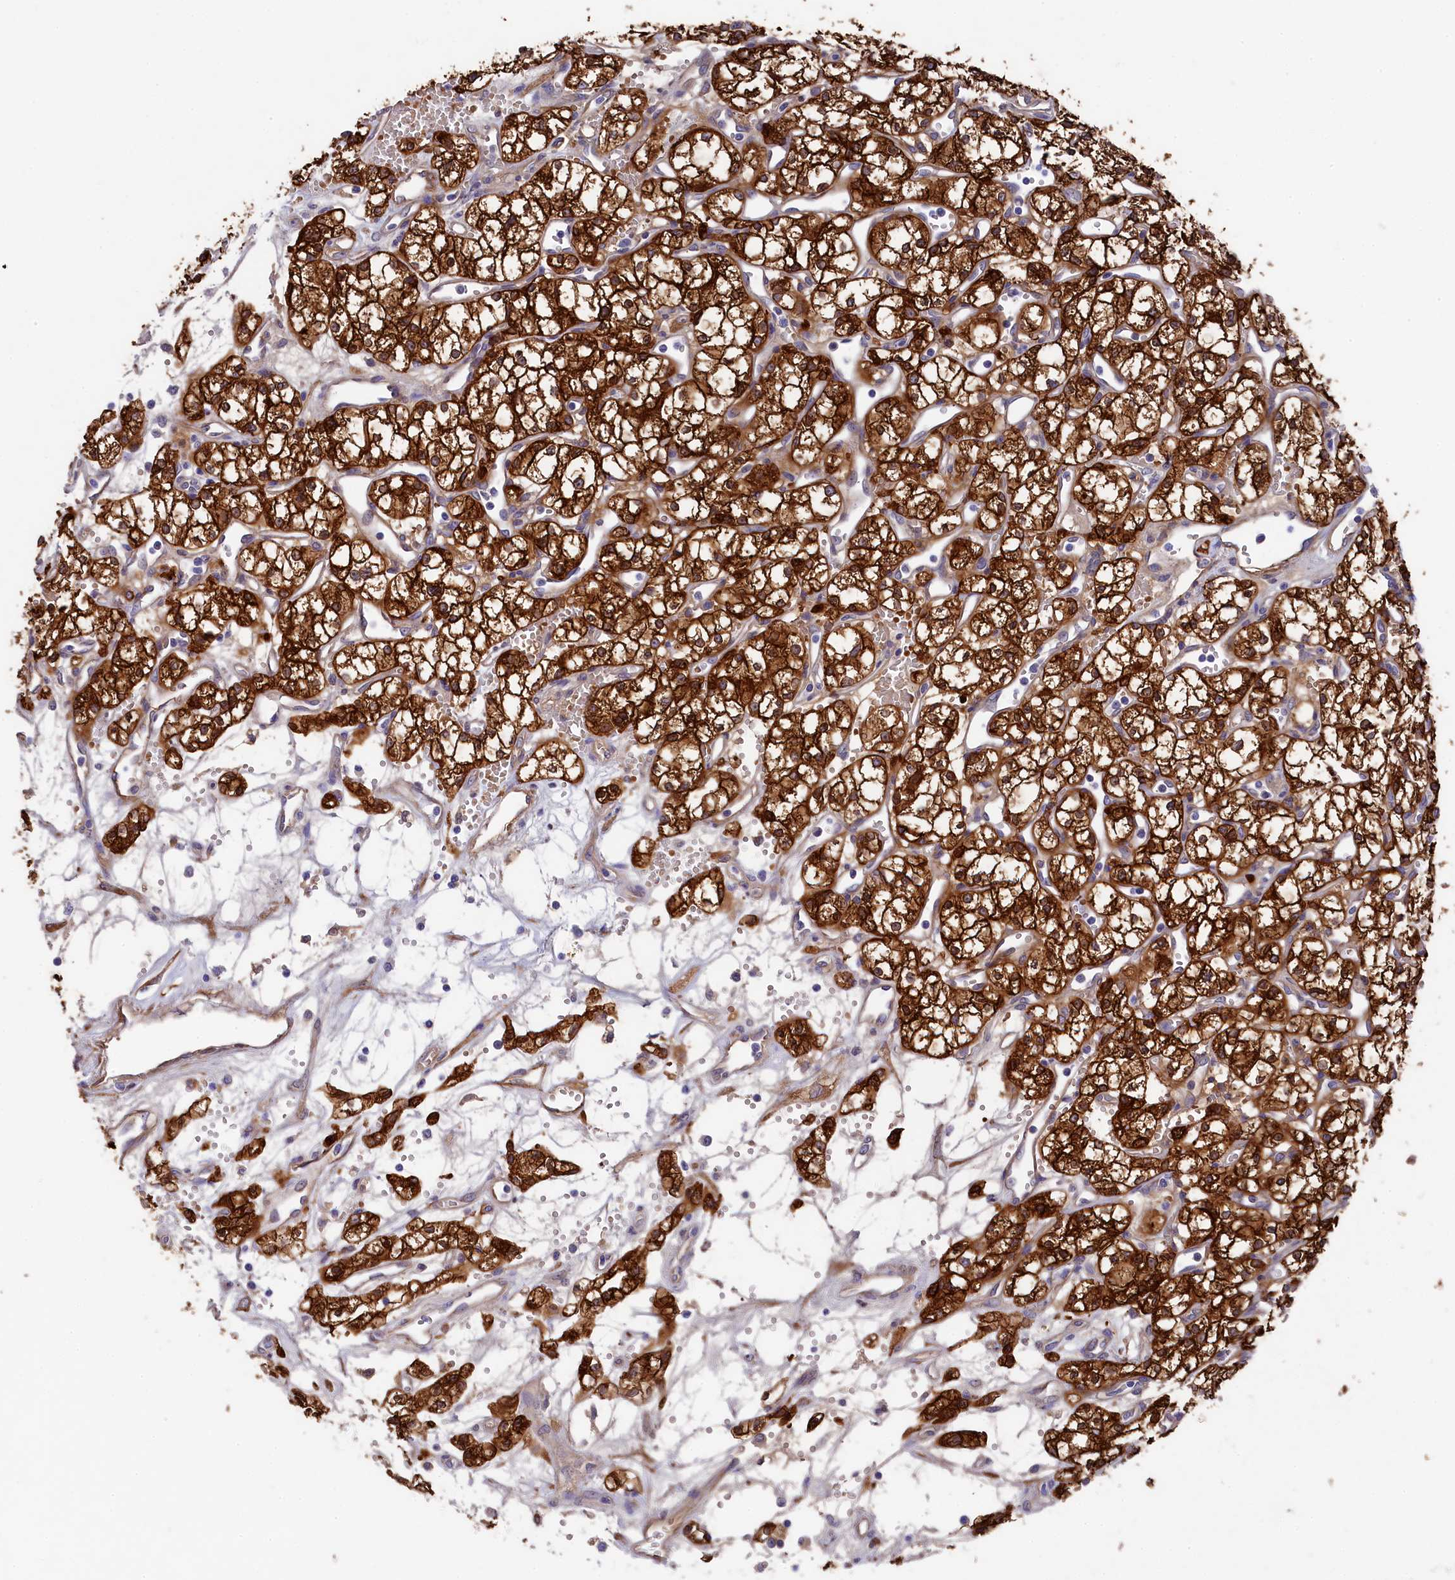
{"staining": {"intensity": "strong", "quantity": ">75%", "location": "cytoplasmic/membranous"}, "tissue": "renal cancer", "cell_type": "Tumor cells", "image_type": "cancer", "snomed": [{"axis": "morphology", "description": "Adenocarcinoma, NOS"}, {"axis": "topography", "description": "Kidney"}], "caption": "This is a micrograph of immunohistochemistry (IHC) staining of adenocarcinoma (renal), which shows strong positivity in the cytoplasmic/membranous of tumor cells.", "gene": "LHFPL4", "patient": {"sex": "male", "age": 59}}